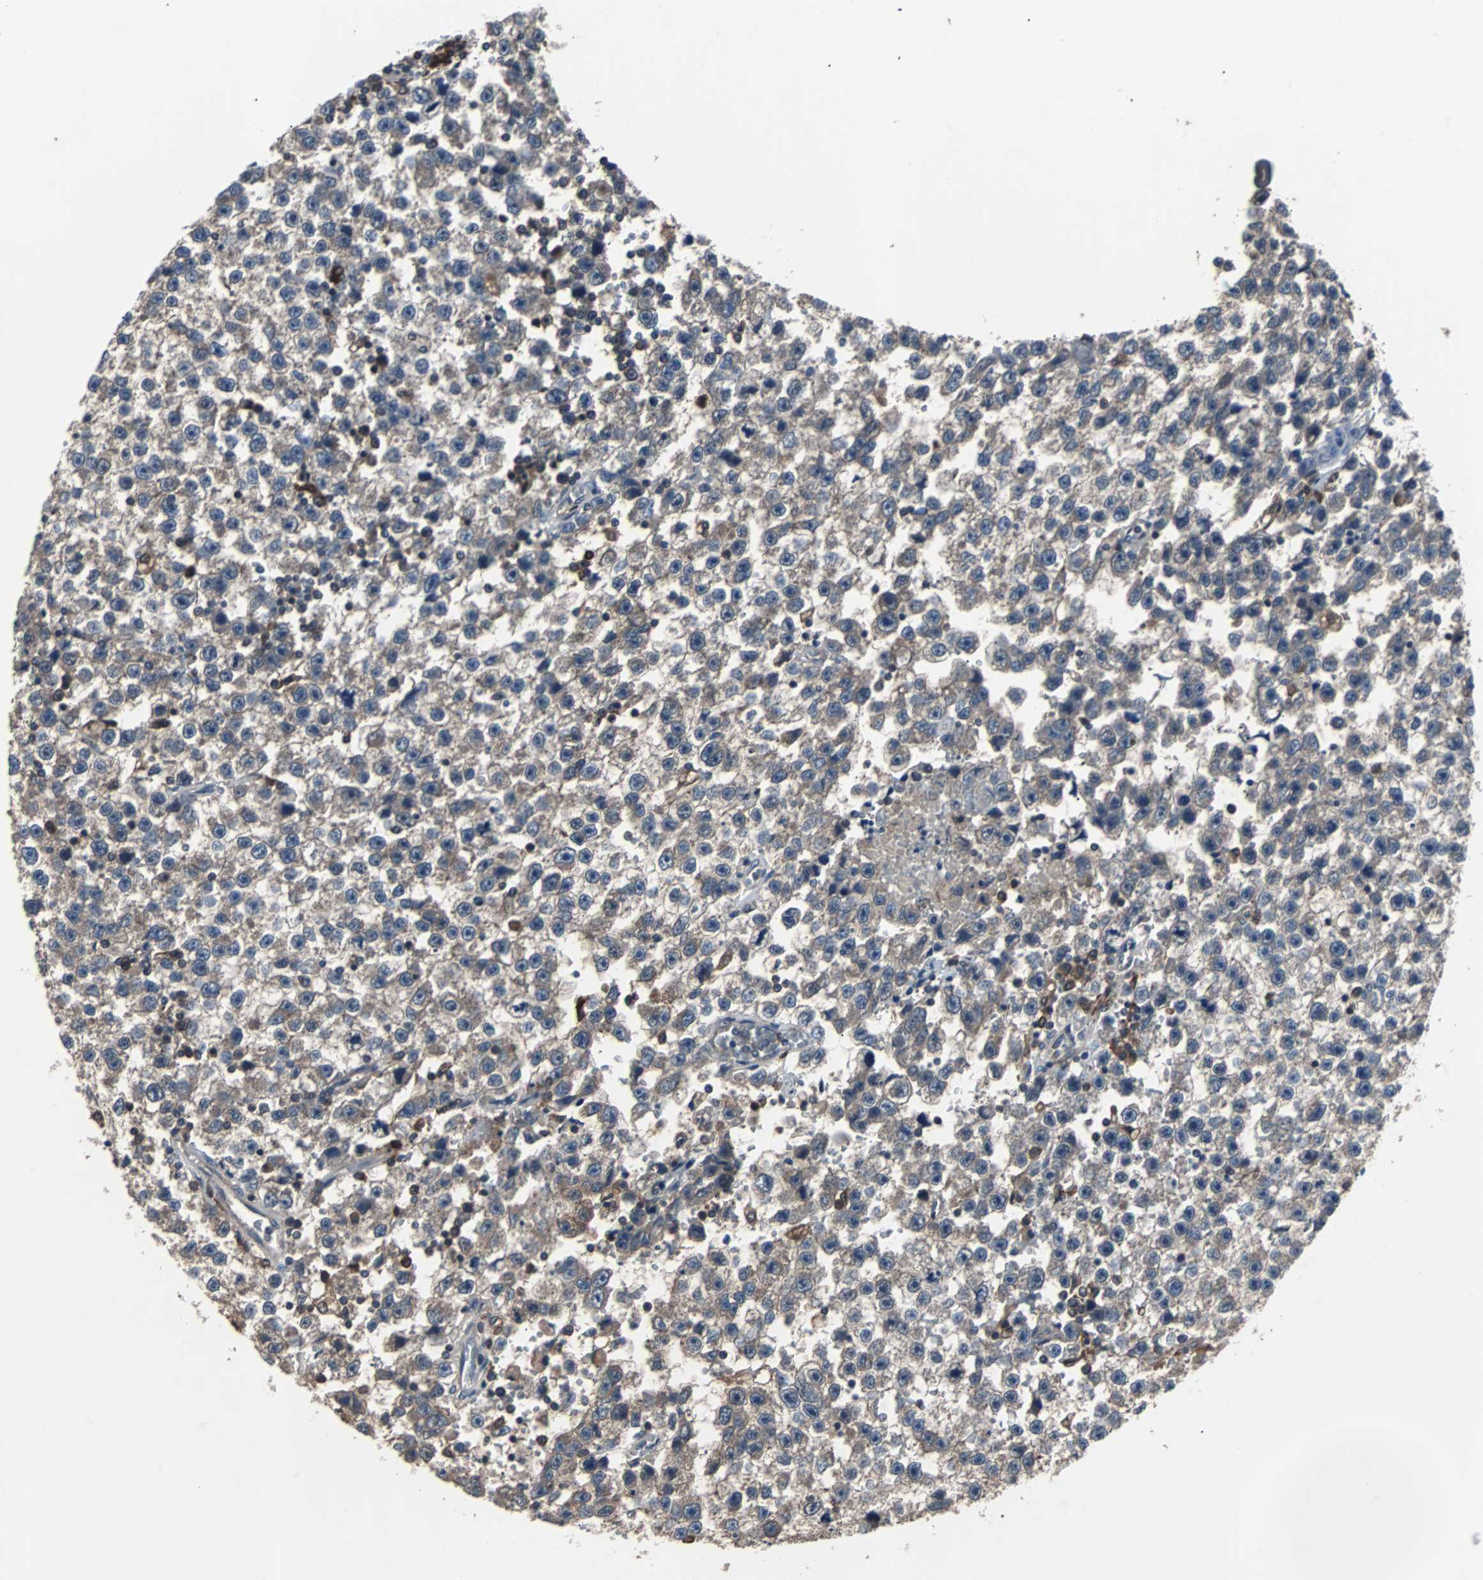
{"staining": {"intensity": "negative", "quantity": "none", "location": "none"}, "tissue": "testis cancer", "cell_type": "Tumor cells", "image_type": "cancer", "snomed": [{"axis": "morphology", "description": "Seminoma, NOS"}, {"axis": "topography", "description": "Testis"}], "caption": "Photomicrograph shows no protein staining in tumor cells of testis cancer (seminoma) tissue. Nuclei are stained in blue.", "gene": "PAK1", "patient": {"sex": "male", "age": 33}}